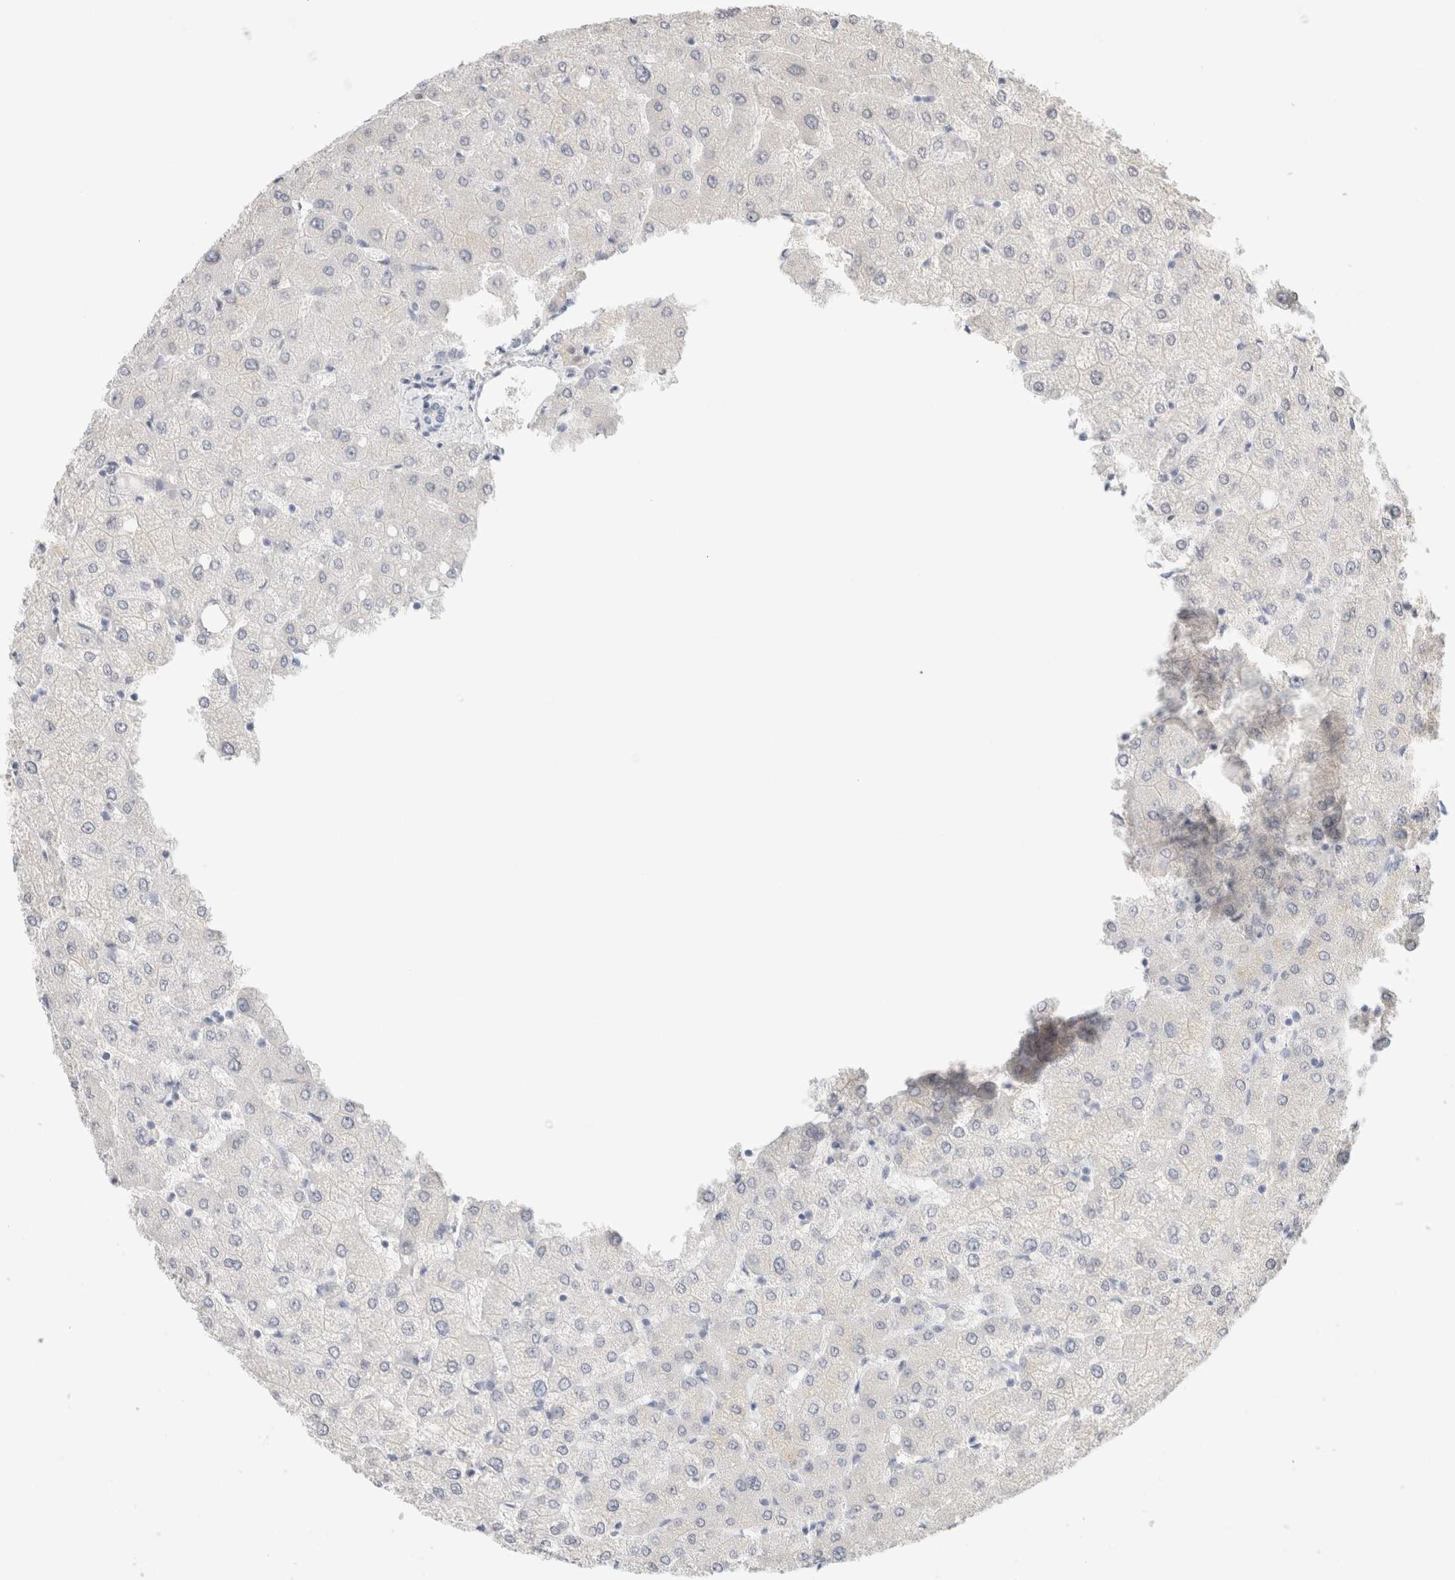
{"staining": {"intensity": "negative", "quantity": "none", "location": "none"}, "tissue": "liver", "cell_type": "Cholangiocytes", "image_type": "normal", "snomed": [{"axis": "morphology", "description": "Normal tissue, NOS"}, {"axis": "topography", "description": "Liver"}], "caption": "High power microscopy histopathology image of an IHC photomicrograph of benign liver, revealing no significant expression in cholangiocytes.", "gene": "RTN4", "patient": {"sex": "female", "age": 54}}